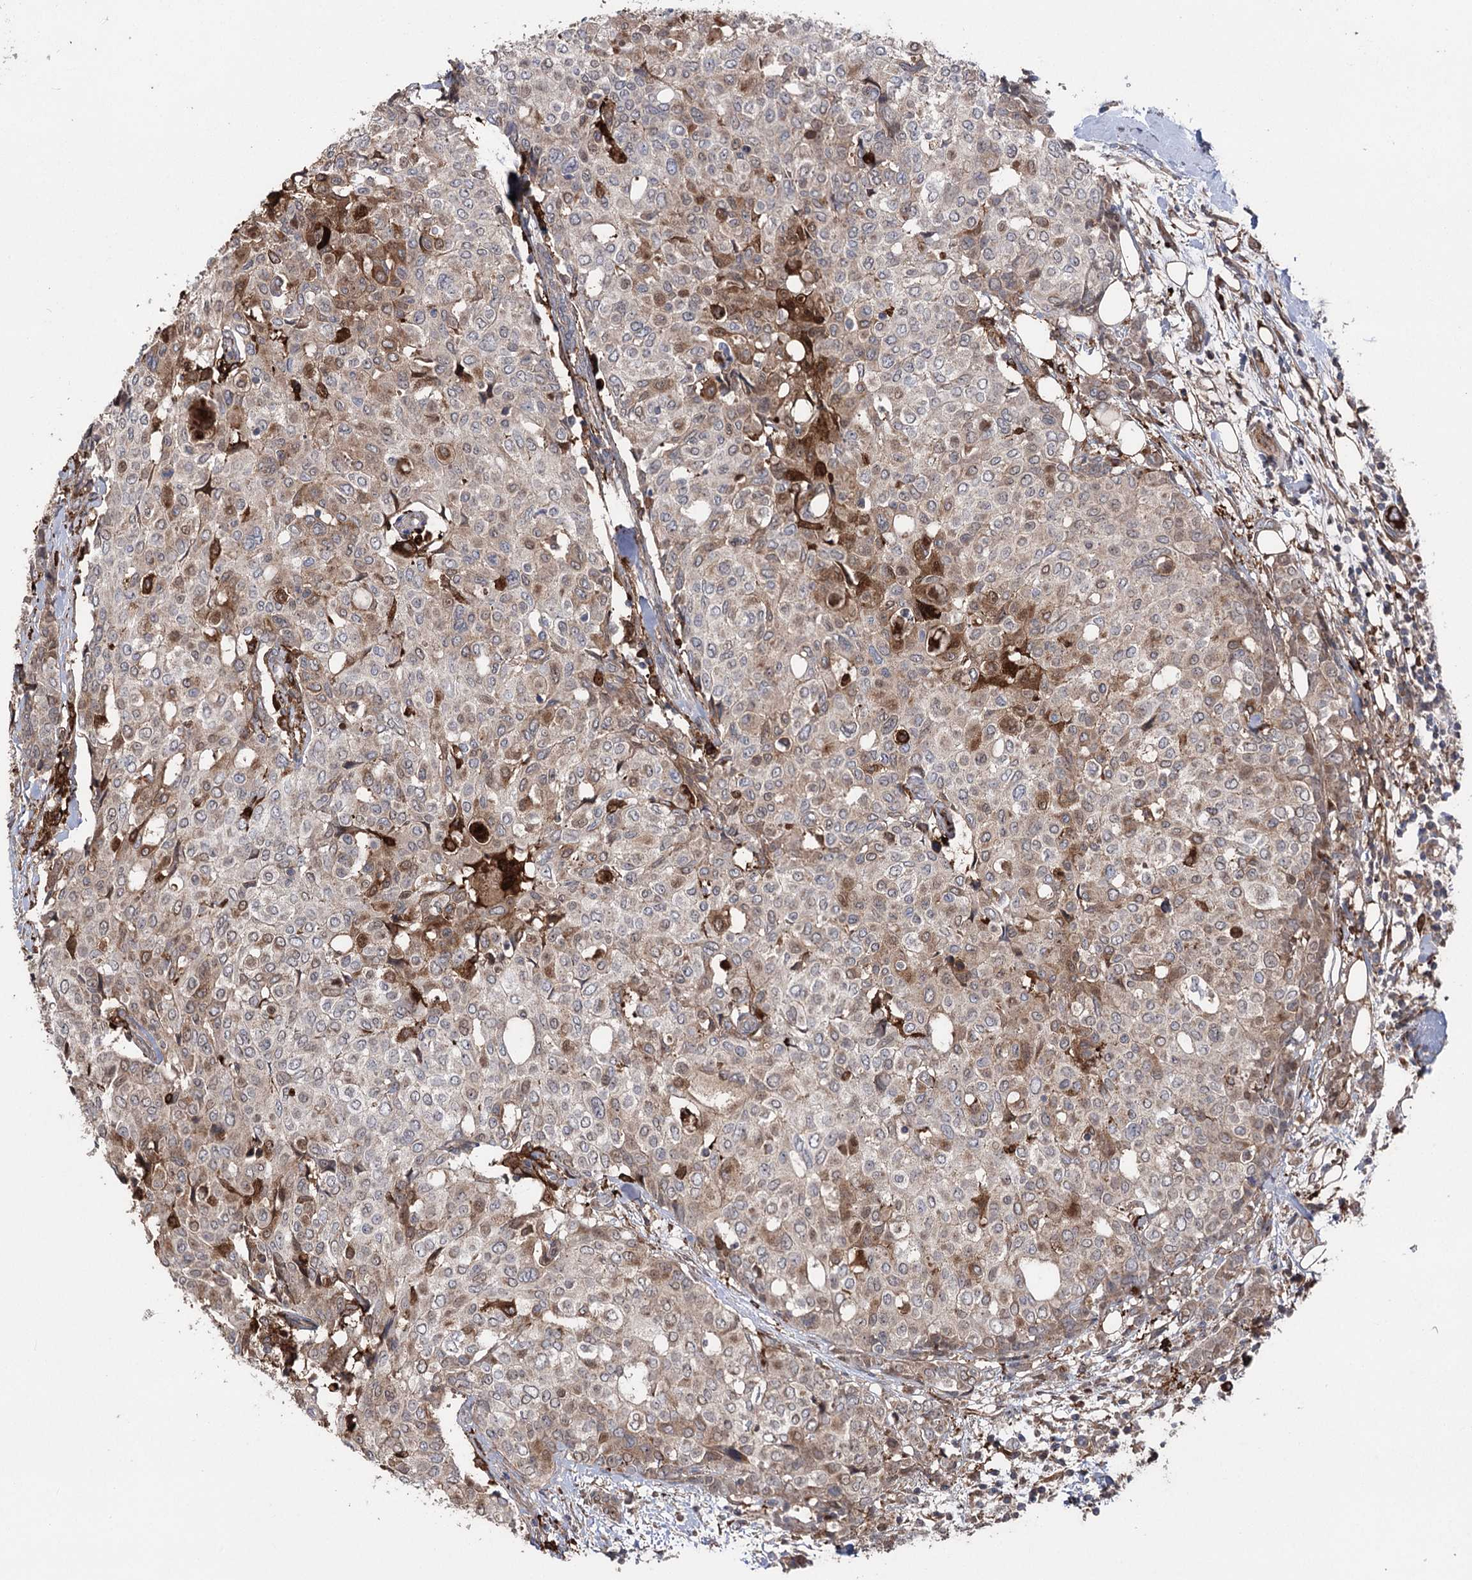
{"staining": {"intensity": "moderate", "quantity": "25%-75%", "location": "cytoplasmic/membranous,nuclear"}, "tissue": "breast cancer", "cell_type": "Tumor cells", "image_type": "cancer", "snomed": [{"axis": "morphology", "description": "Lobular carcinoma"}, {"axis": "topography", "description": "Breast"}], "caption": "Breast lobular carcinoma stained with a protein marker demonstrates moderate staining in tumor cells.", "gene": "OTUD1", "patient": {"sex": "female", "age": 51}}